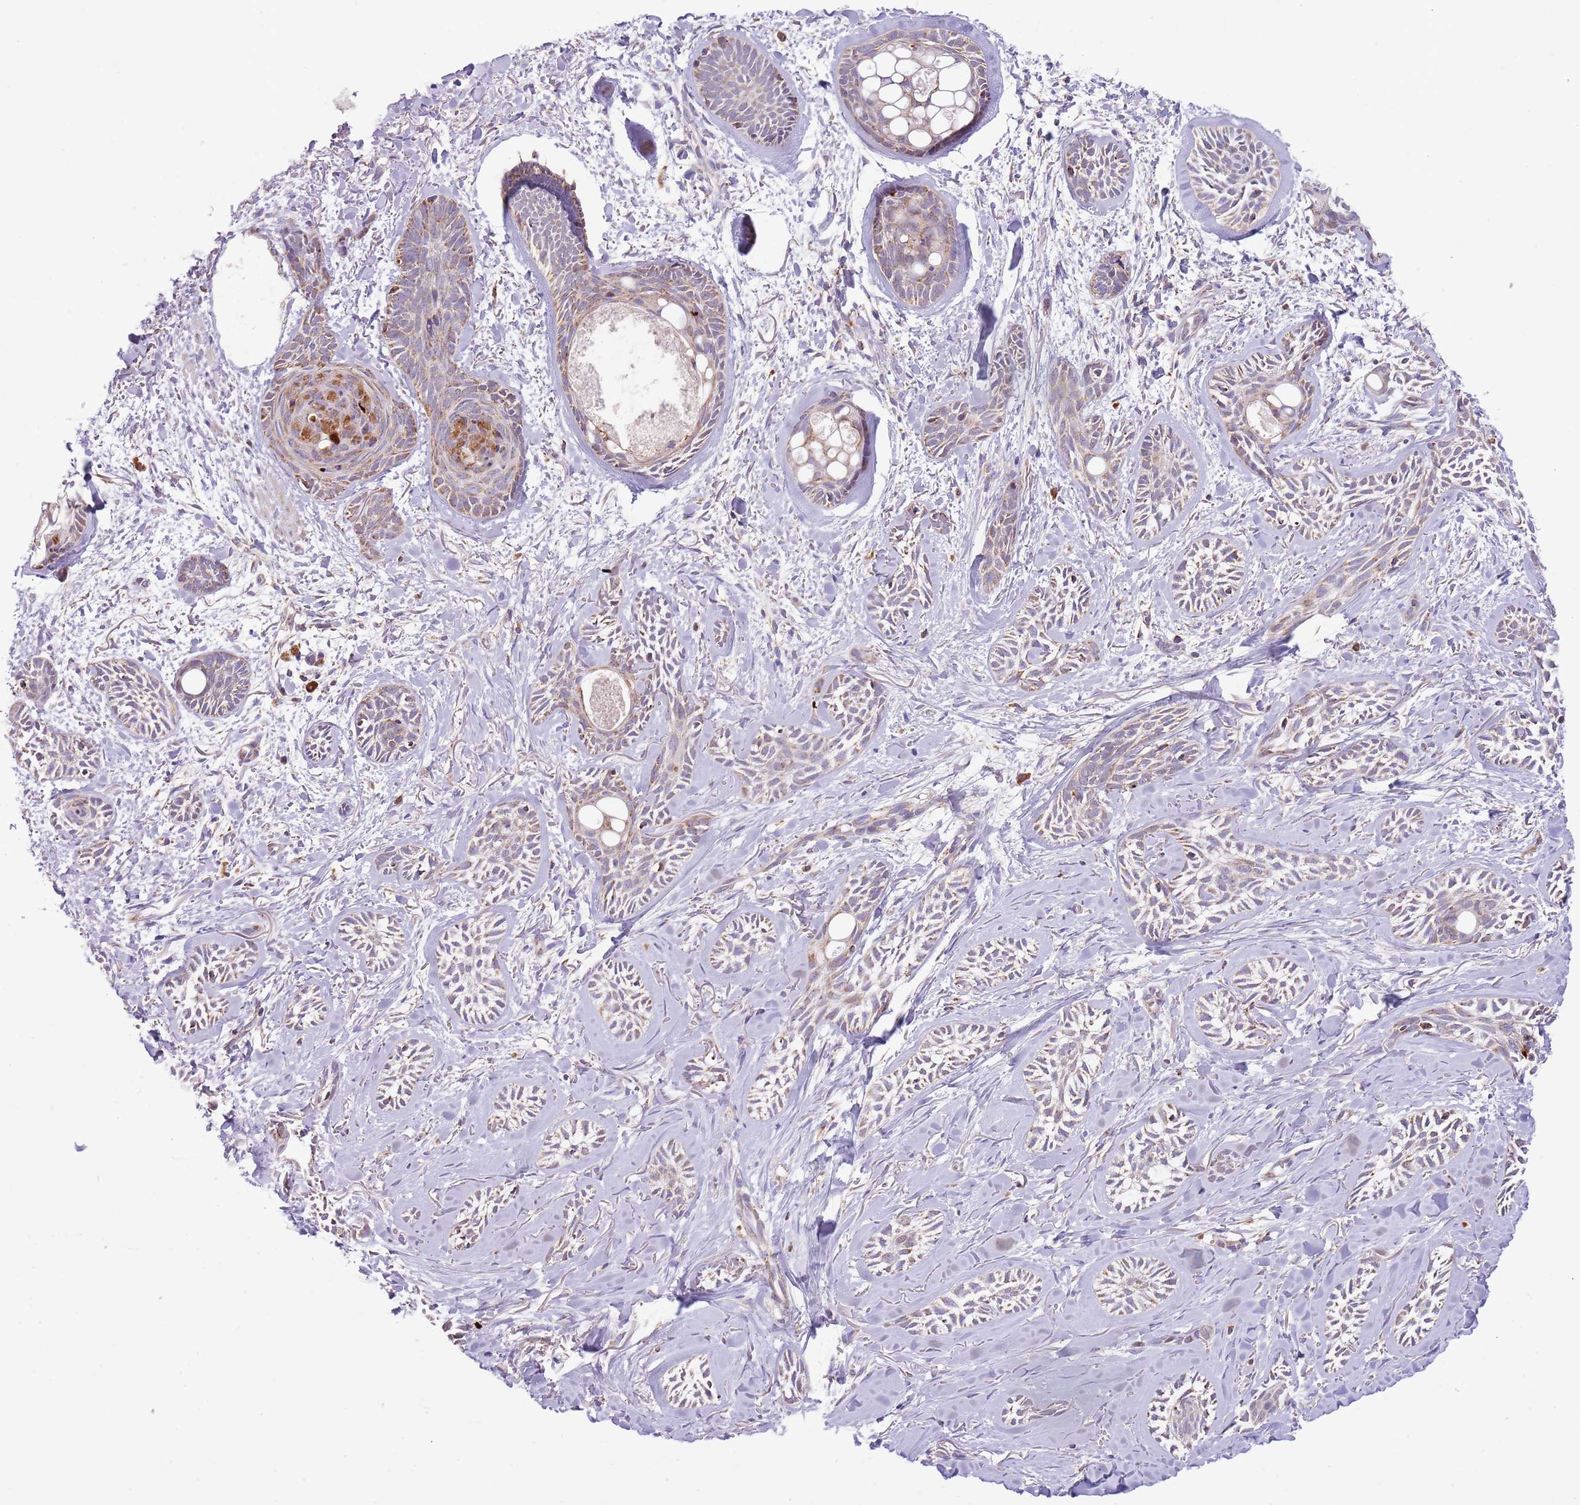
{"staining": {"intensity": "weak", "quantity": "25%-75%", "location": "cytoplasmic/membranous"}, "tissue": "skin cancer", "cell_type": "Tumor cells", "image_type": "cancer", "snomed": [{"axis": "morphology", "description": "Basal cell carcinoma"}, {"axis": "topography", "description": "Skin"}], "caption": "Immunohistochemical staining of skin cancer (basal cell carcinoma) exhibits low levels of weak cytoplasmic/membranous expression in about 25%-75% of tumor cells.", "gene": "LHX6", "patient": {"sex": "female", "age": 59}}